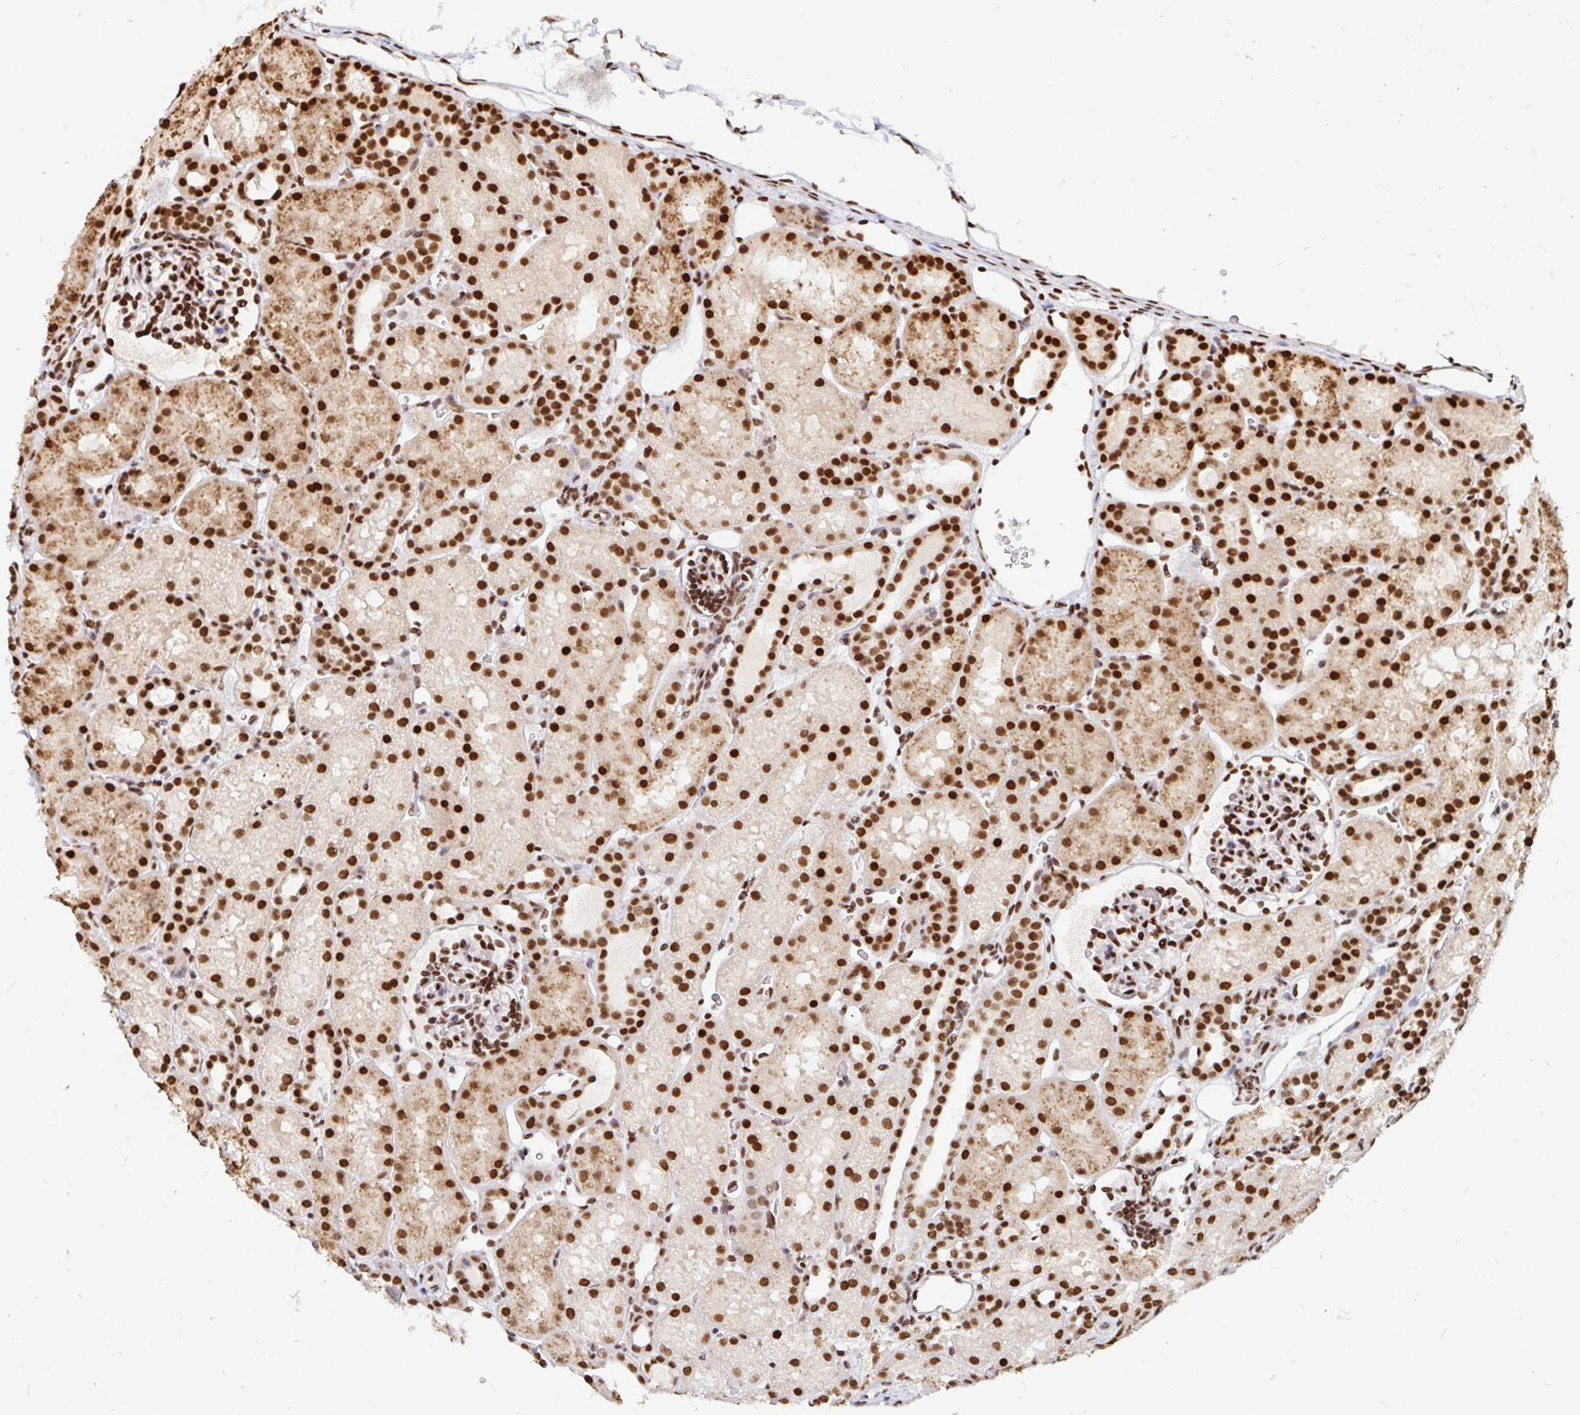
{"staining": {"intensity": "strong", "quantity": ">75%", "location": "nuclear"}, "tissue": "kidney", "cell_type": "Cells in glomeruli", "image_type": "normal", "snomed": [{"axis": "morphology", "description": "Normal tissue, NOS"}, {"axis": "topography", "description": "Kidney"}], "caption": "Immunohistochemical staining of benign kidney shows >75% levels of strong nuclear protein expression in approximately >75% of cells in glomeruli.", "gene": "RBMXL1", "patient": {"sex": "male", "age": 2}}